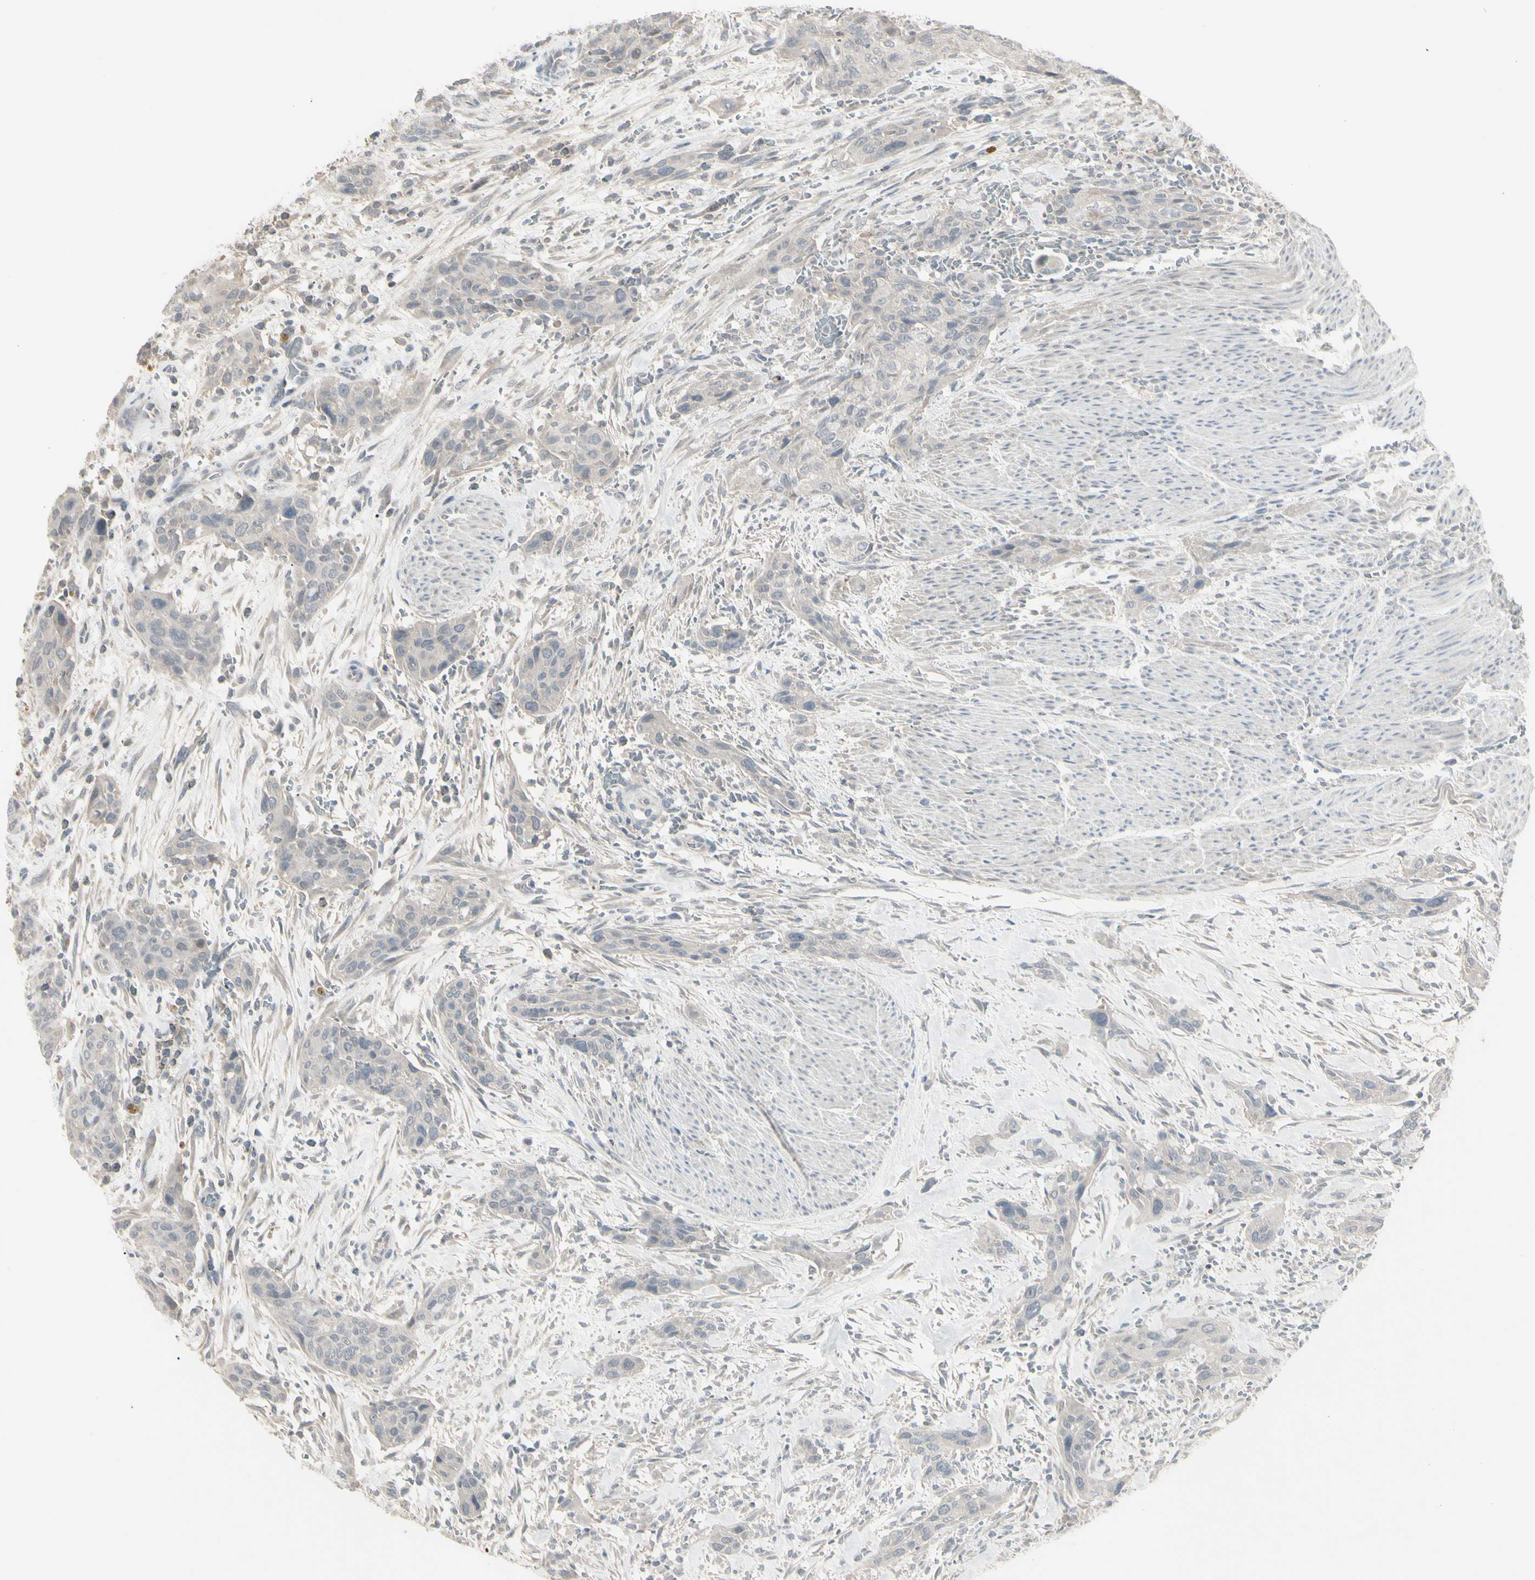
{"staining": {"intensity": "weak", "quantity": ">75%", "location": "cytoplasmic/membranous"}, "tissue": "urothelial cancer", "cell_type": "Tumor cells", "image_type": "cancer", "snomed": [{"axis": "morphology", "description": "Urothelial carcinoma, High grade"}, {"axis": "topography", "description": "Urinary bladder"}], "caption": "A photomicrograph showing weak cytoplasmic/membranous positivity in about >75% of tumor cells in urothelial cancer, as visualized by brown immunohistochemical staining.", "gene": "PIAS4", "patient": {"sex": "male", "age": 35}}